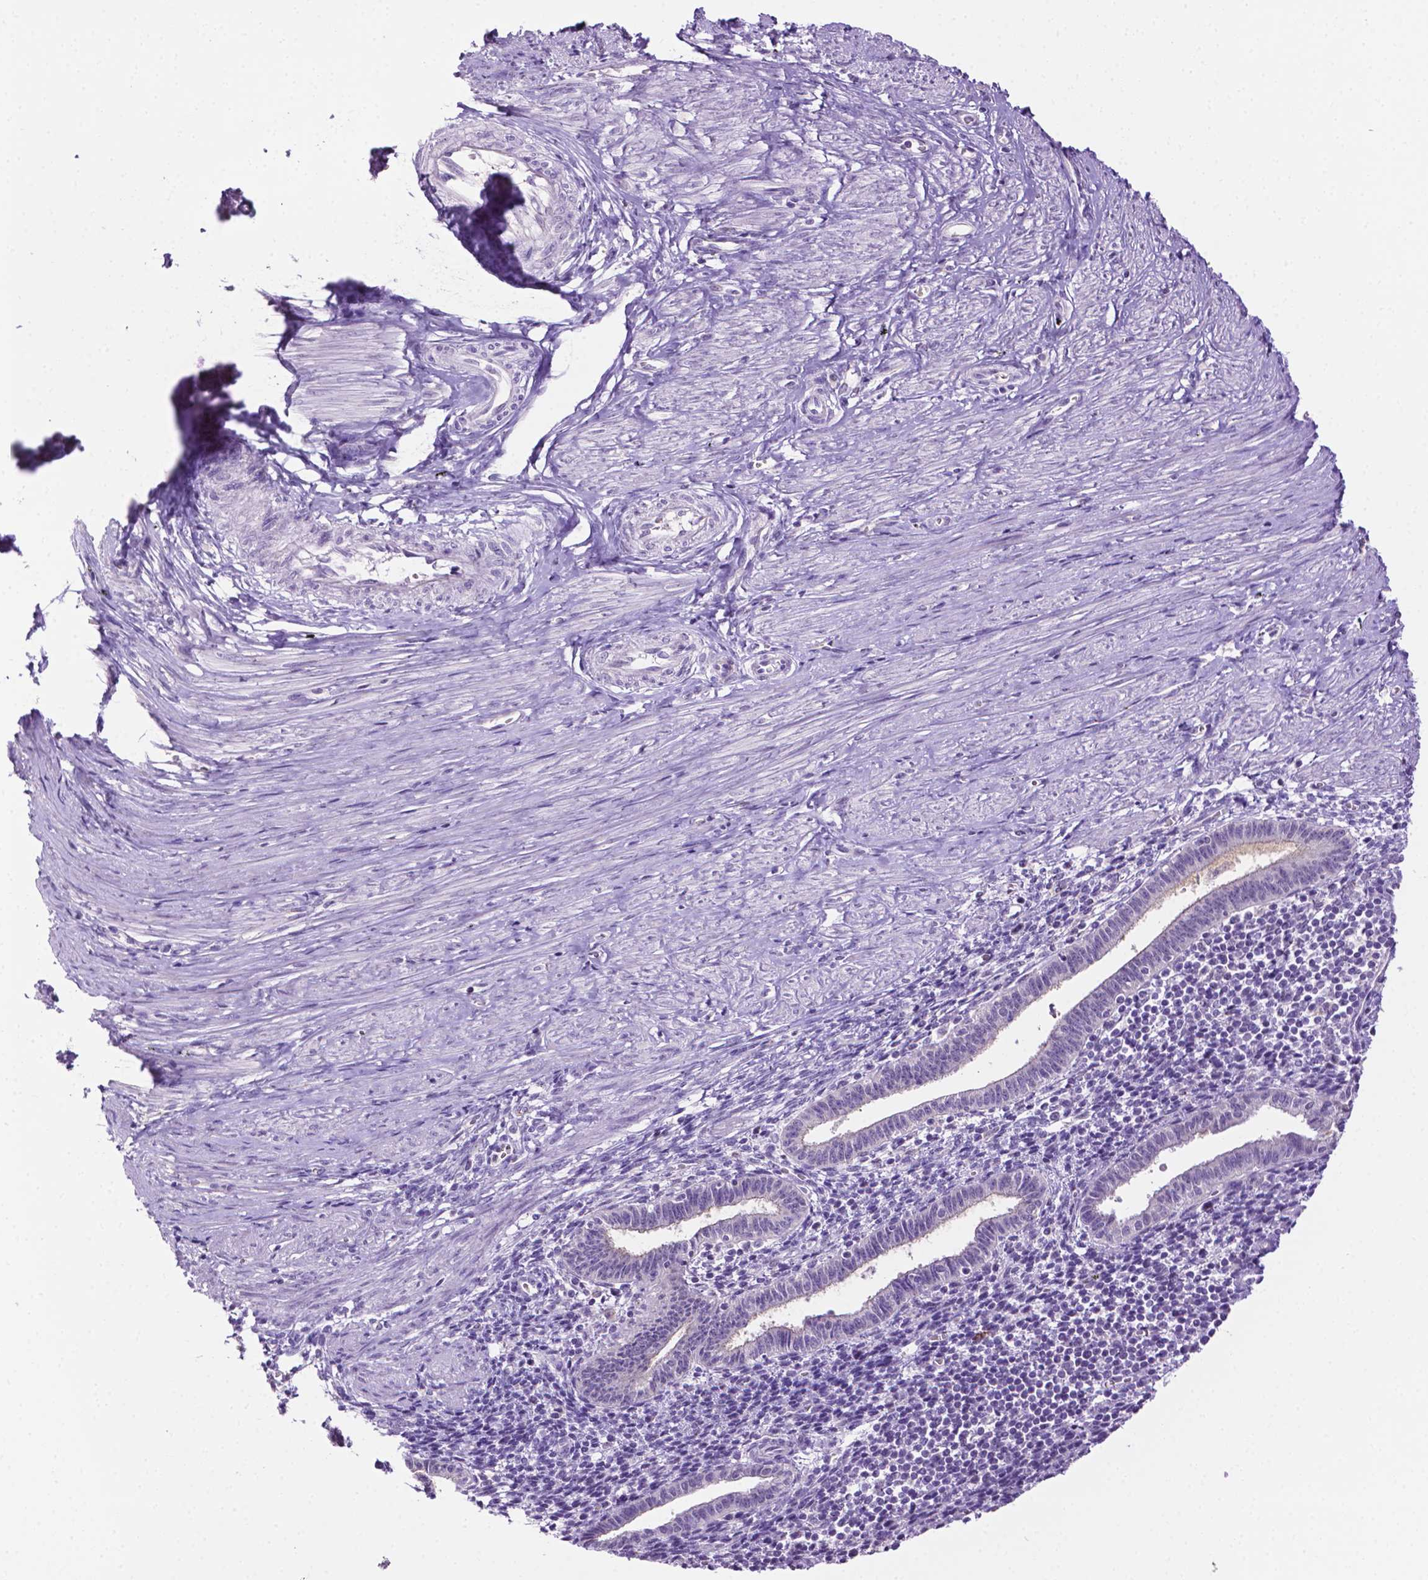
{"staining": {"intensity": "negative", "quantity": "none", "location": "none"}, "tissue": "endometrium", "cell_type": "Cells in endometrial stroma", "image_type": "normal", "snomed": [{"axis": "morphology", "description": "Normal tissue, NOS"}, {"axis": "topography", "description": "Endometrium"}], "caption": "Immunohistochemistry (IHC) photomicrograph of normal human endometrium stained for a protein (brown), which shows no staining in cells in endometrial stroma.", "gene": "MMP27", "patient": {"sex": "female", "age": 37}}